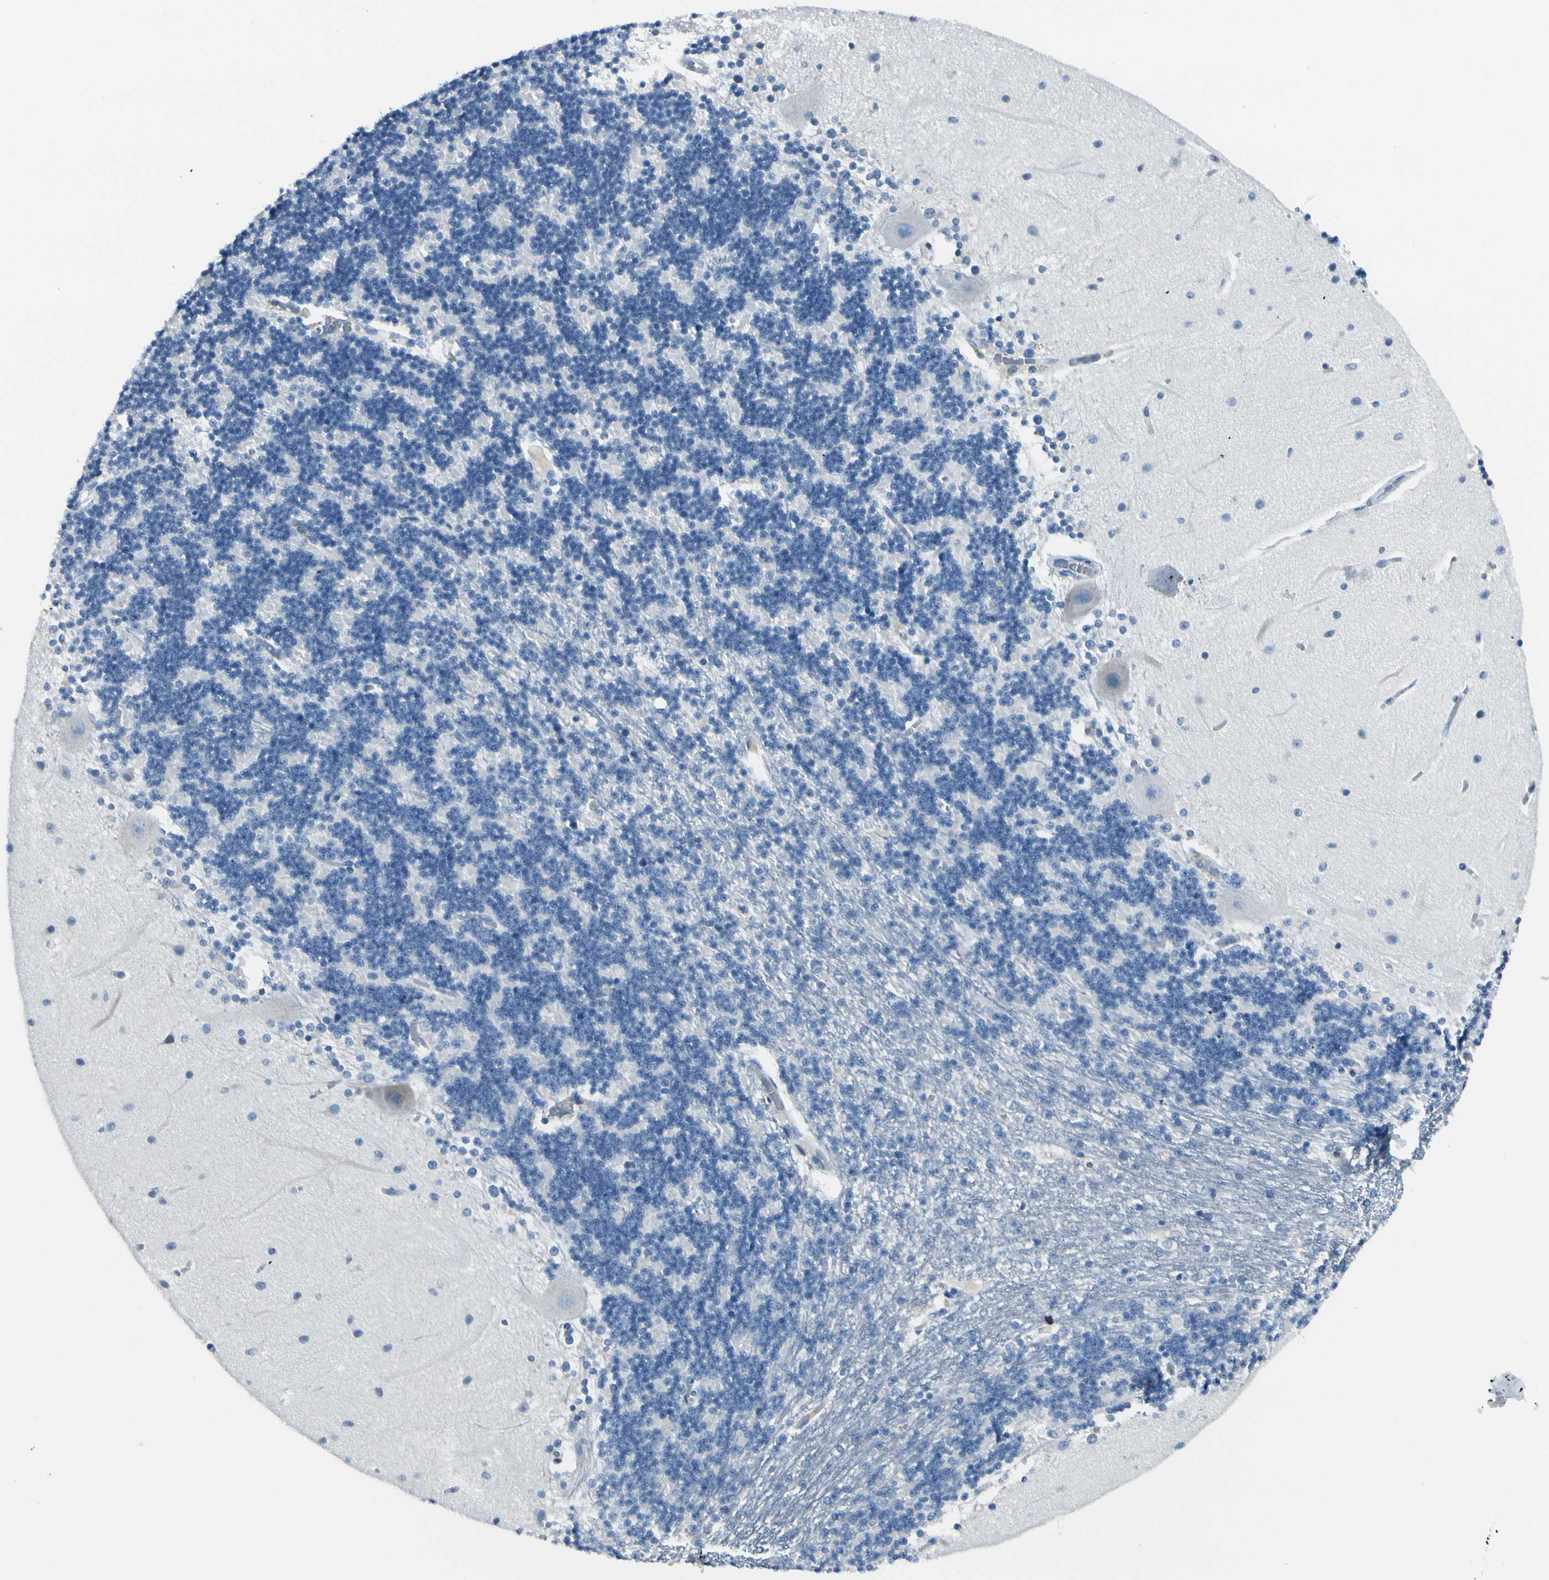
{"staining": {"intensity": "negative", "quantity": "none", "location": "none"}, "tissue": "cerebellum", "cell_type": "Cells in granular layer", "image_type": "normal", "snomed": [{"axis": "morphology", "description": "Normal tissue, NOS"}, {"axis": "topography", "description": "Cerebellum"}], "caption": "Protein analysis of normal cerebellum shows no significant staining in cells in granular layer.", "gene": "TRAF1", "patient": {"sex": "female", "age": 54}}